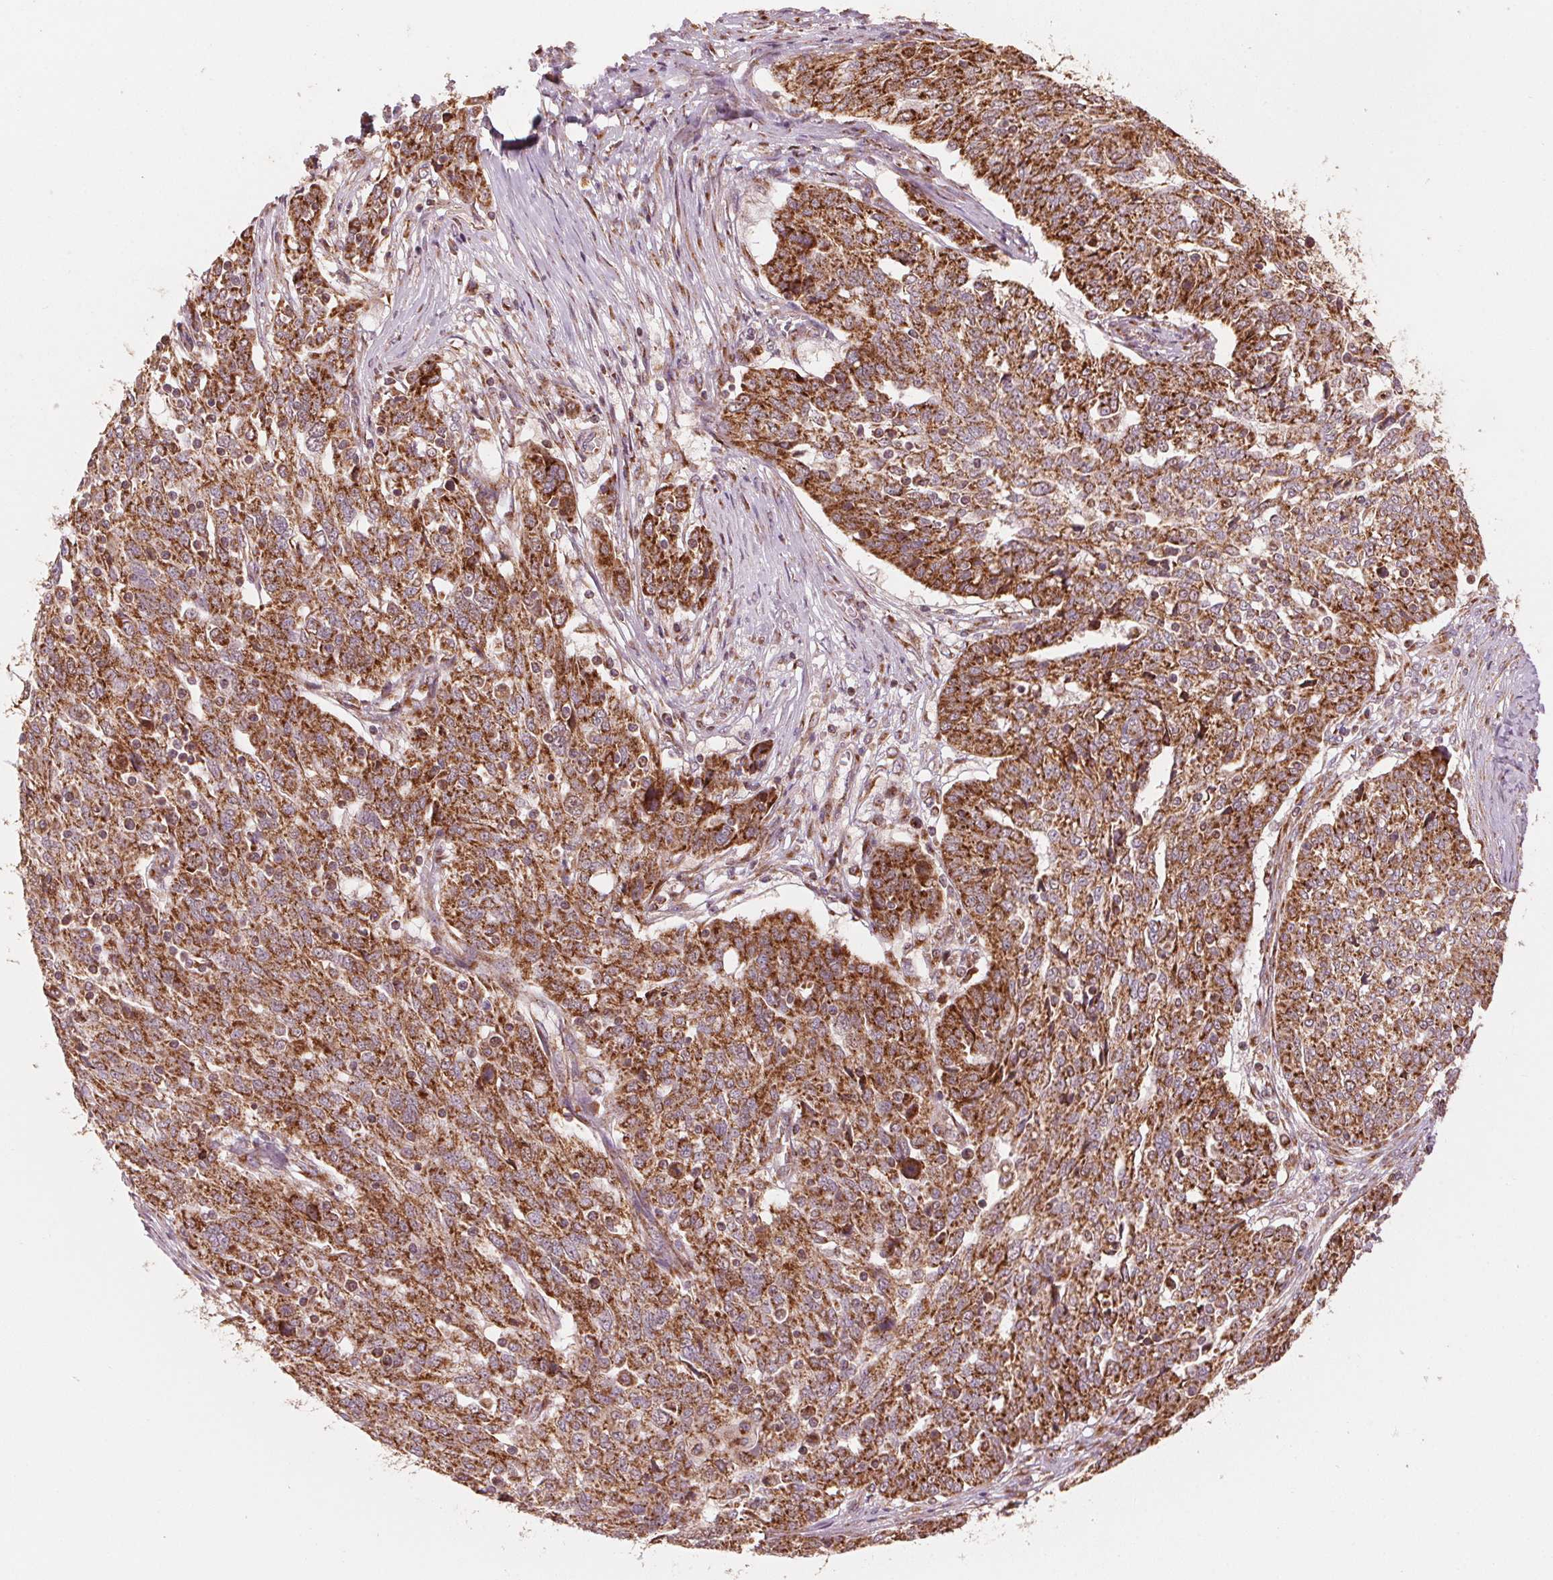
{"staining": {"intensity": "strong", "quantity": ">75%", "location": "cytoplasmic/membranous"}, "tissue": "ovarian cancer", "cell_type": "Tumor cells", "image_type": "cancer", "snomed": [{"axis": "morphology", "description": "Cystadenocarcinoma, serous, NOS"}, {"axis": "topography", "description": "Ovary"}], "caption": "Immunohistochemistry photomicrograph of neoplastic tissue: human ovarian serous cystadenocarcinoma stained using IHC demonstrates high levels of strong protein expression localized specifically in the cytoplasmic/membranous of tumor cells, appearing as a cytoplasmic/membranous brown color.", "gene": "TOMM70", "patient": {"sex": "female", "age": 67}}